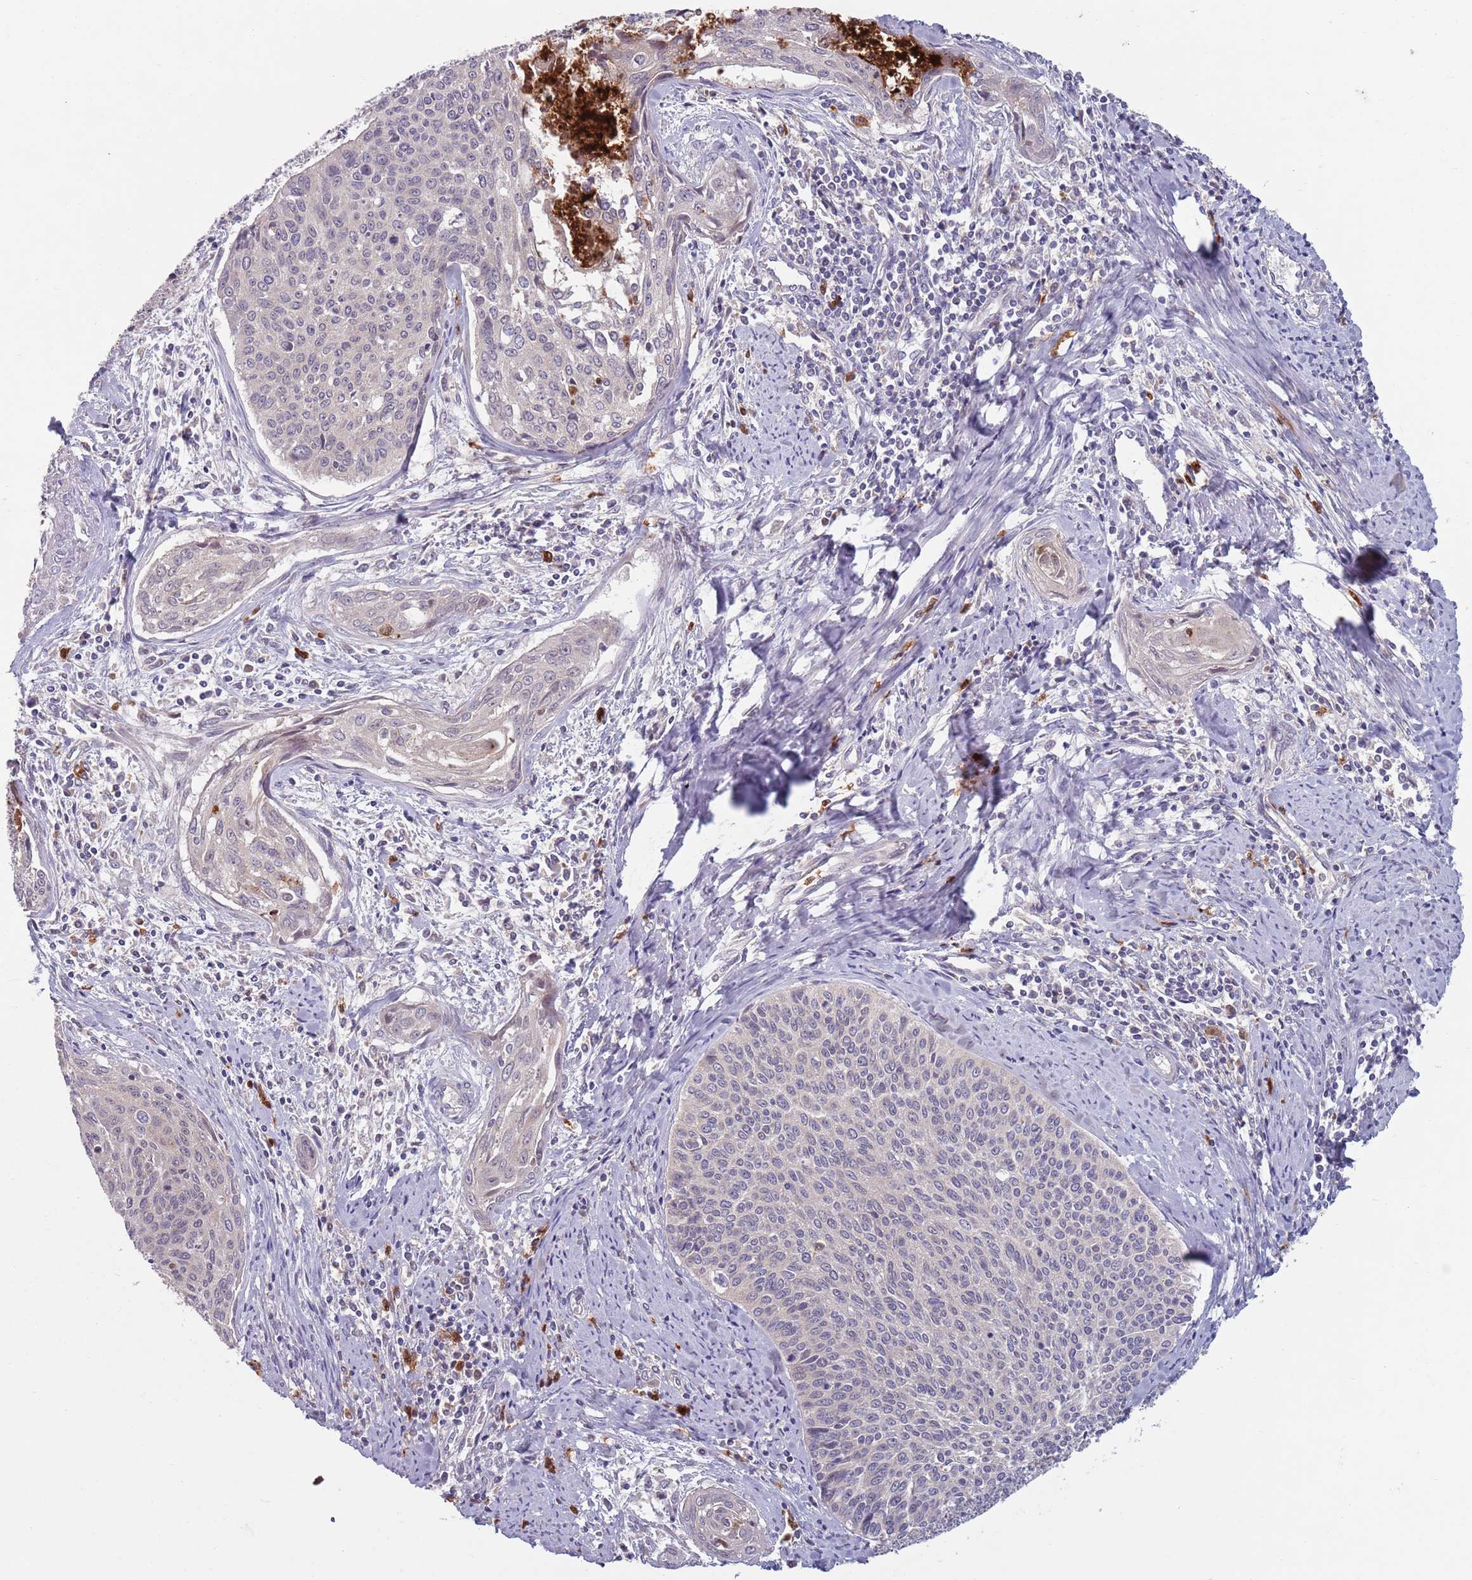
{"staining": {"intensity": "negative", "quantity": "none", "location": "none"}, "tissue": "cervical cancer", "cell_type": "Tumor cells", "image_type": "cancer", "snomed": [{"axis": "morphology", "description": "Squamous cell carcinoma, NOS"}, {"axis": "topography", "description": "Cervix"}], "caption": "A photomicrograph of squamous cell carcinoma (cervical) stained for a protein shows no brown staining in tumor cells.", "gene": "TYW1", "patient": {"sex": "female", "age": 55}}